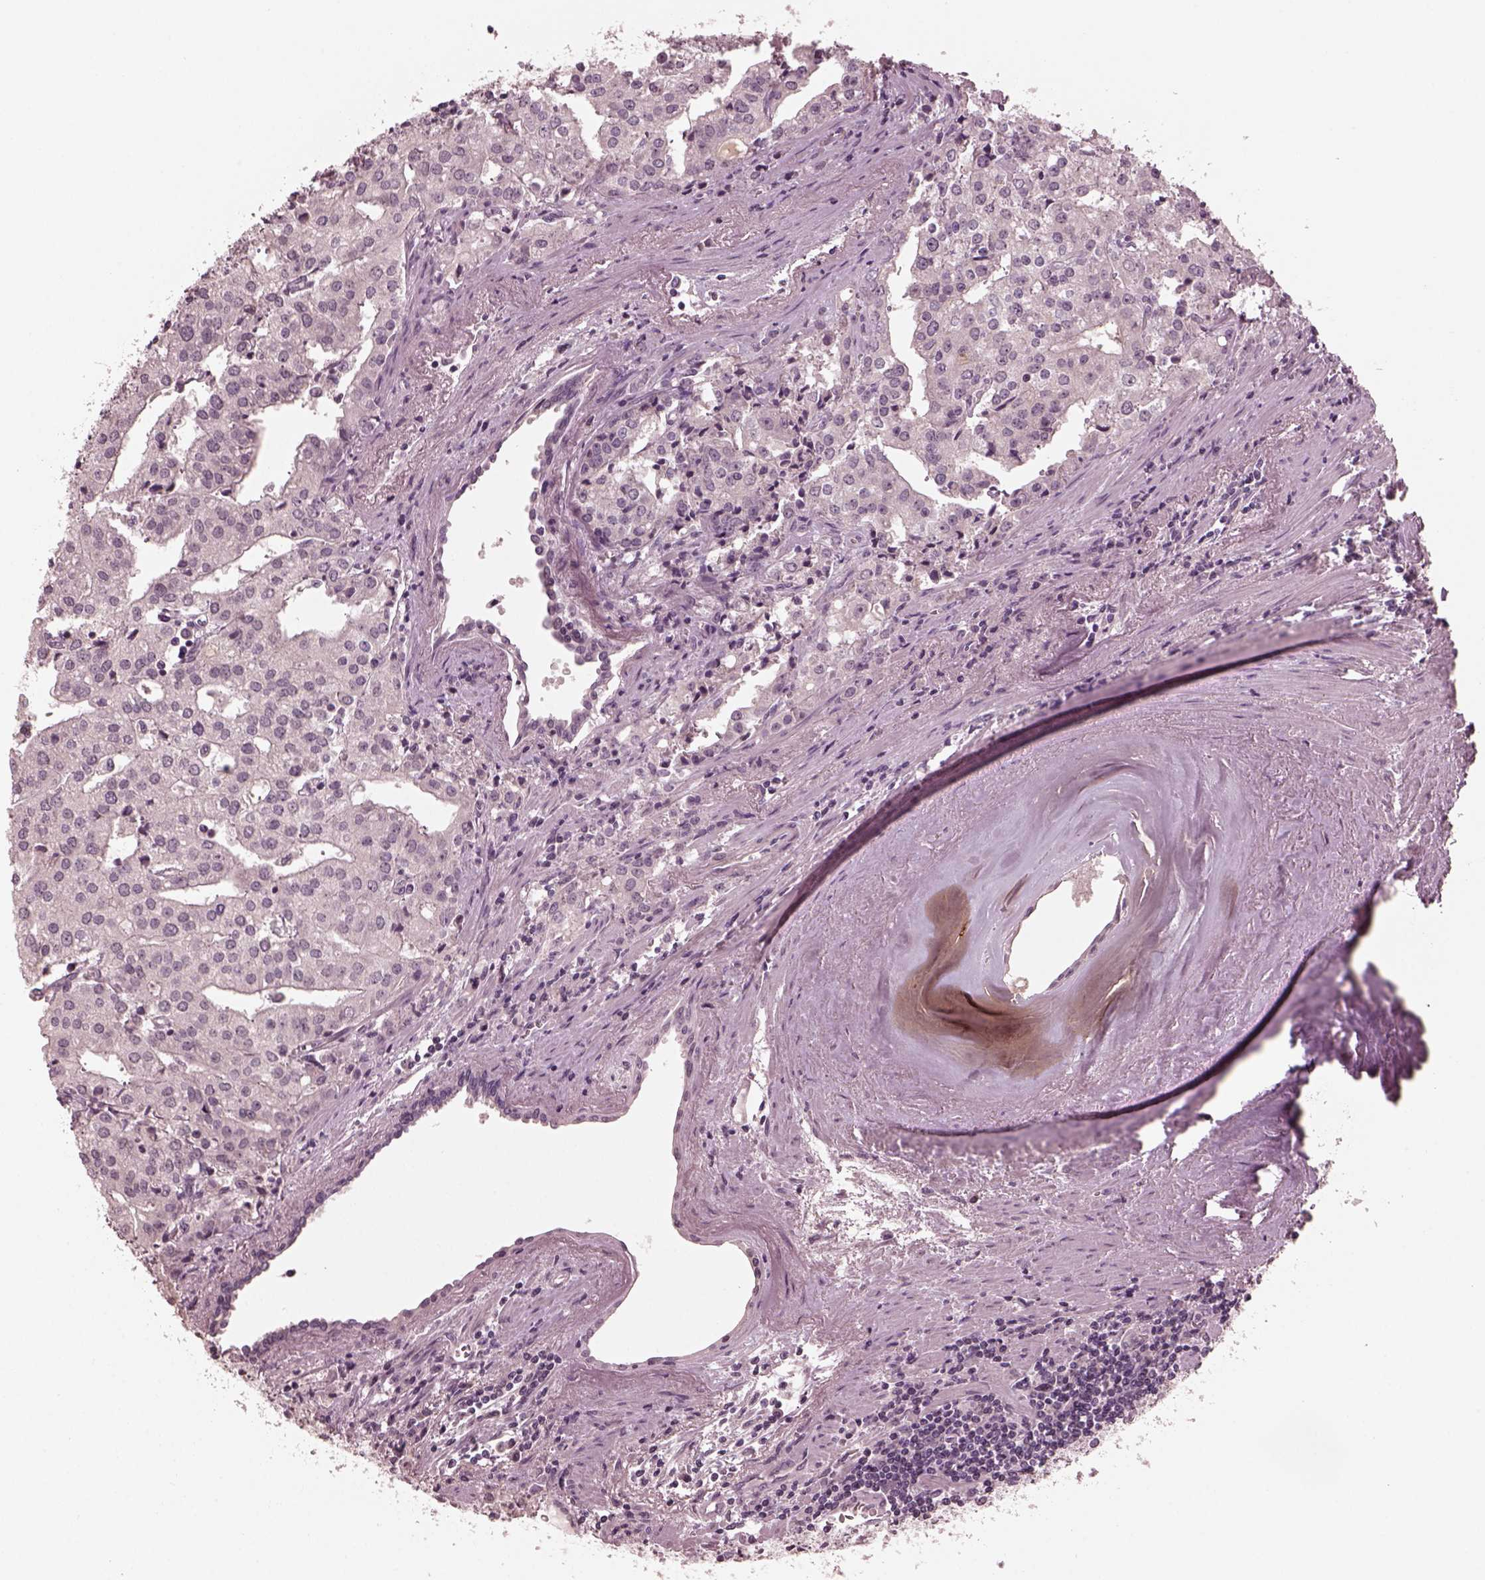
{"staining": {"intensity": "negative", "quantity": "none", "location": "none"}, "tissue": "prostate cancer", "cell_type": "Tumor cells", "image_type": "cancer", "snomed": [{"axis": "morphology", "description": "Adenocarcinoma, High grade"}, {"axis": "topography", "description": "Prostate"}], "caption": "Tumor cells show no significant positivity in prostate cancer (high-grade adenocarcinoma).", "gene": "RGS7", "patient": {"sex": "male", "age": 68}}